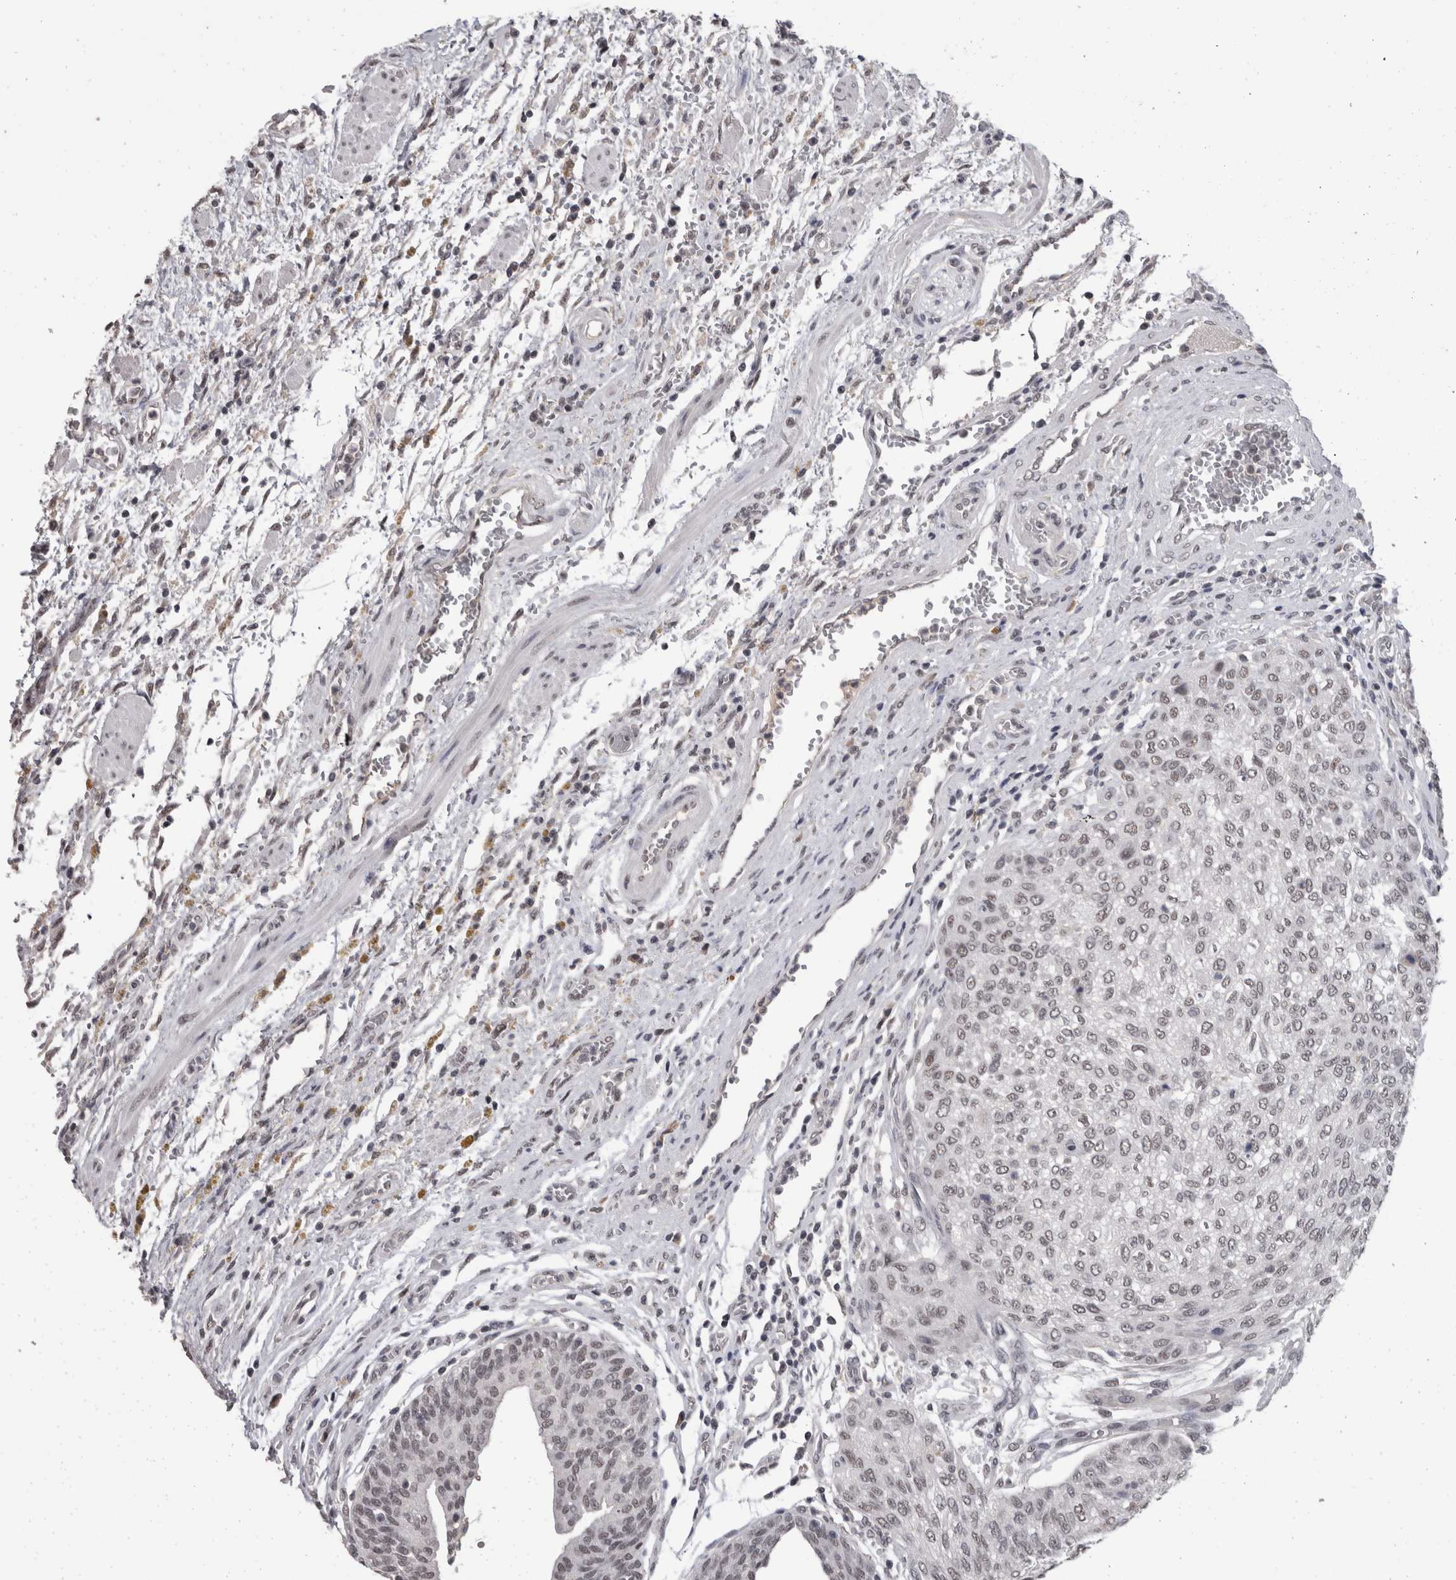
{"staining": {"intensity": "weak", "quantity": ">75%", "location": "nuclear"}, "tissue": "urothelial cancer", "cell_type": "Tumor cells", "image_type": "cancer", "snomed": [{"axis": "morphology", "description": "Urothelial carcinoma, Low grade"}, {"axis": "morphology", "description": "Urothelial carcinoma, High grade"}, {"axis": "topography", "description": "Urinary bladder"}], "caption": "Human urothelial cancer stained for a protein (brown) displays weak nuclear positive staining in about >75% of tumor cells.", "gene": "DDX17", "patient": {"sex": "male", "age": 35}}